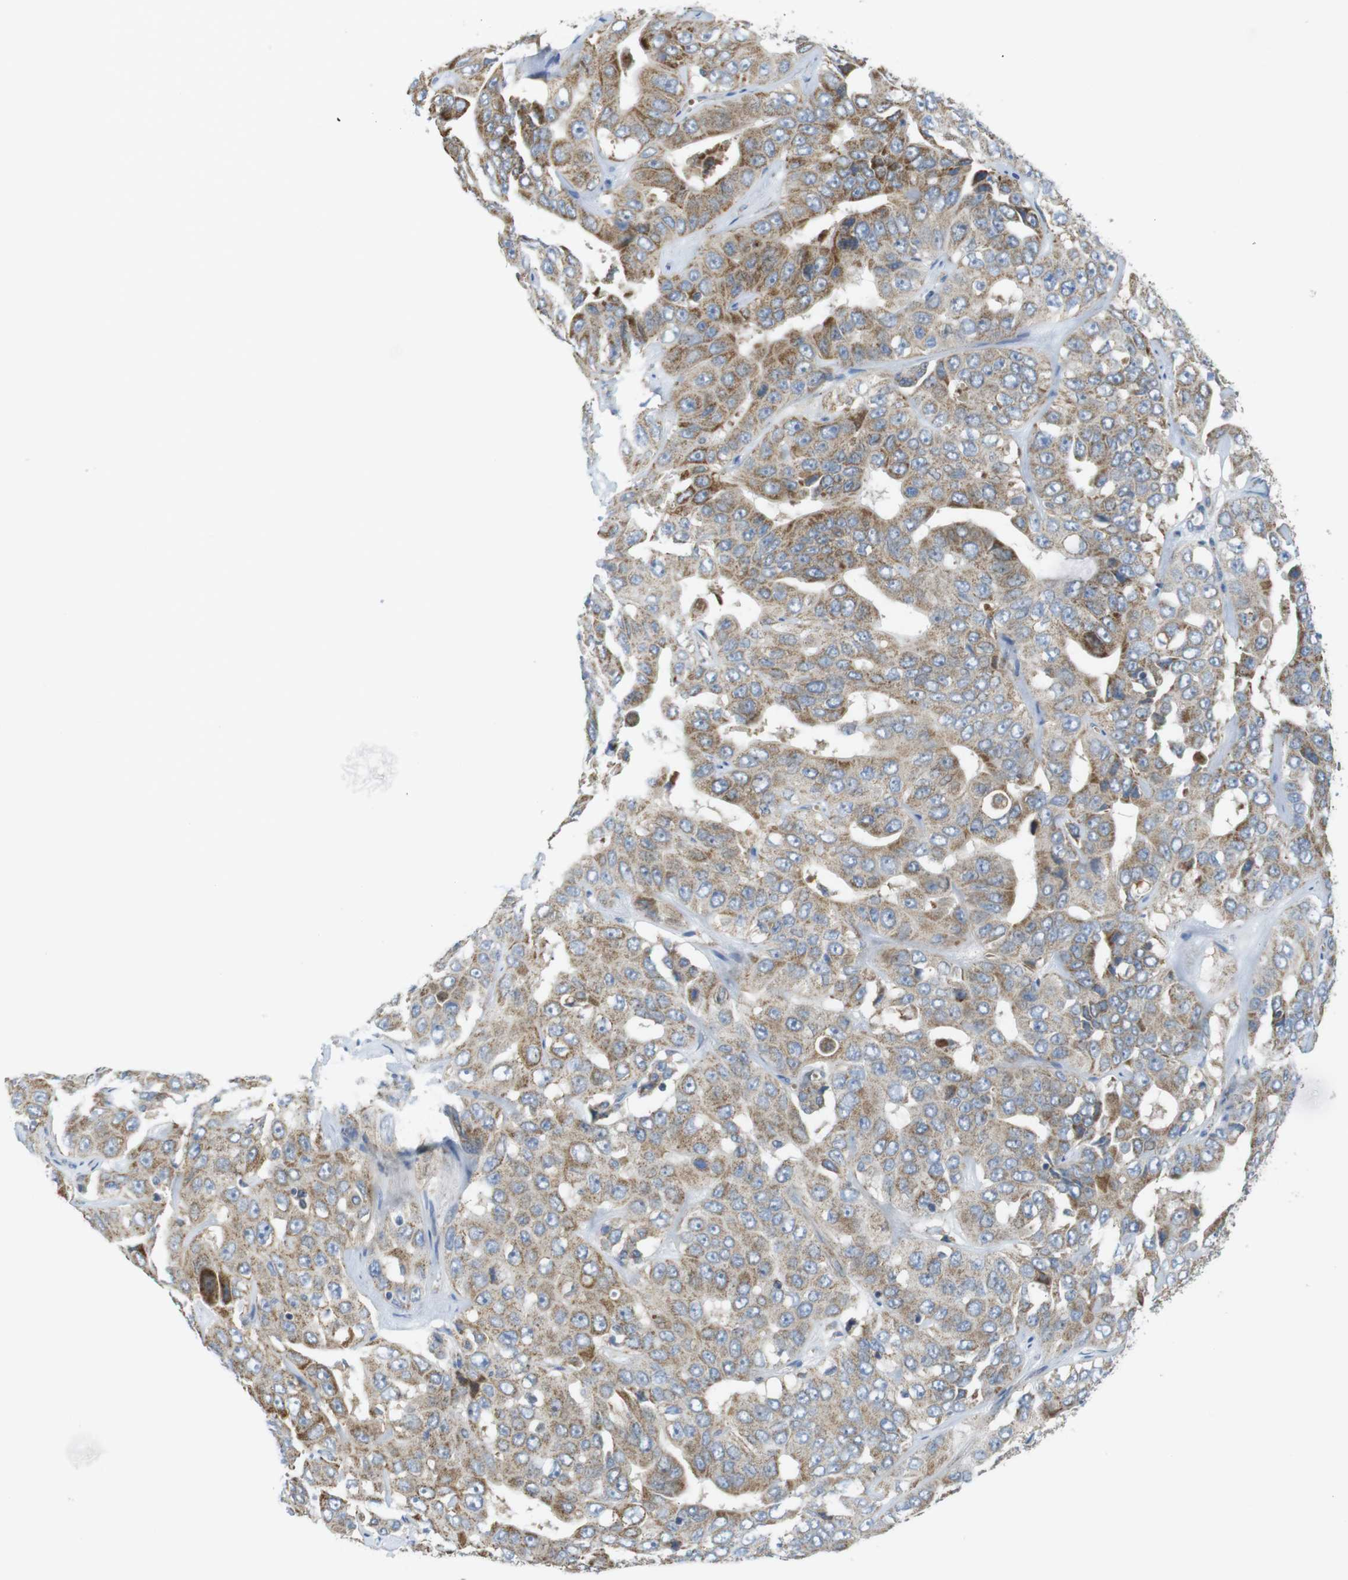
{"staining": {"intensity": "moderate", "quantity": ">75%", "location": "cytoplasmic/membranous"}, "tissue": "liver cancer", "cell_type": "Tumor cells", "image_type": "cancer", "snomed": [{"axis": "morphology", "description": "Cholangiocarcinoma"}, {"axis": "topography", "description": "Liver"}], "caption": "Protein analysis of liver cancer tissue demonstrates moderate cytoplasmic/membranous staining in about >75% of tumor cells.", "gene": "MARCHF1", "patient": {"sex": "female", "age": 52}}